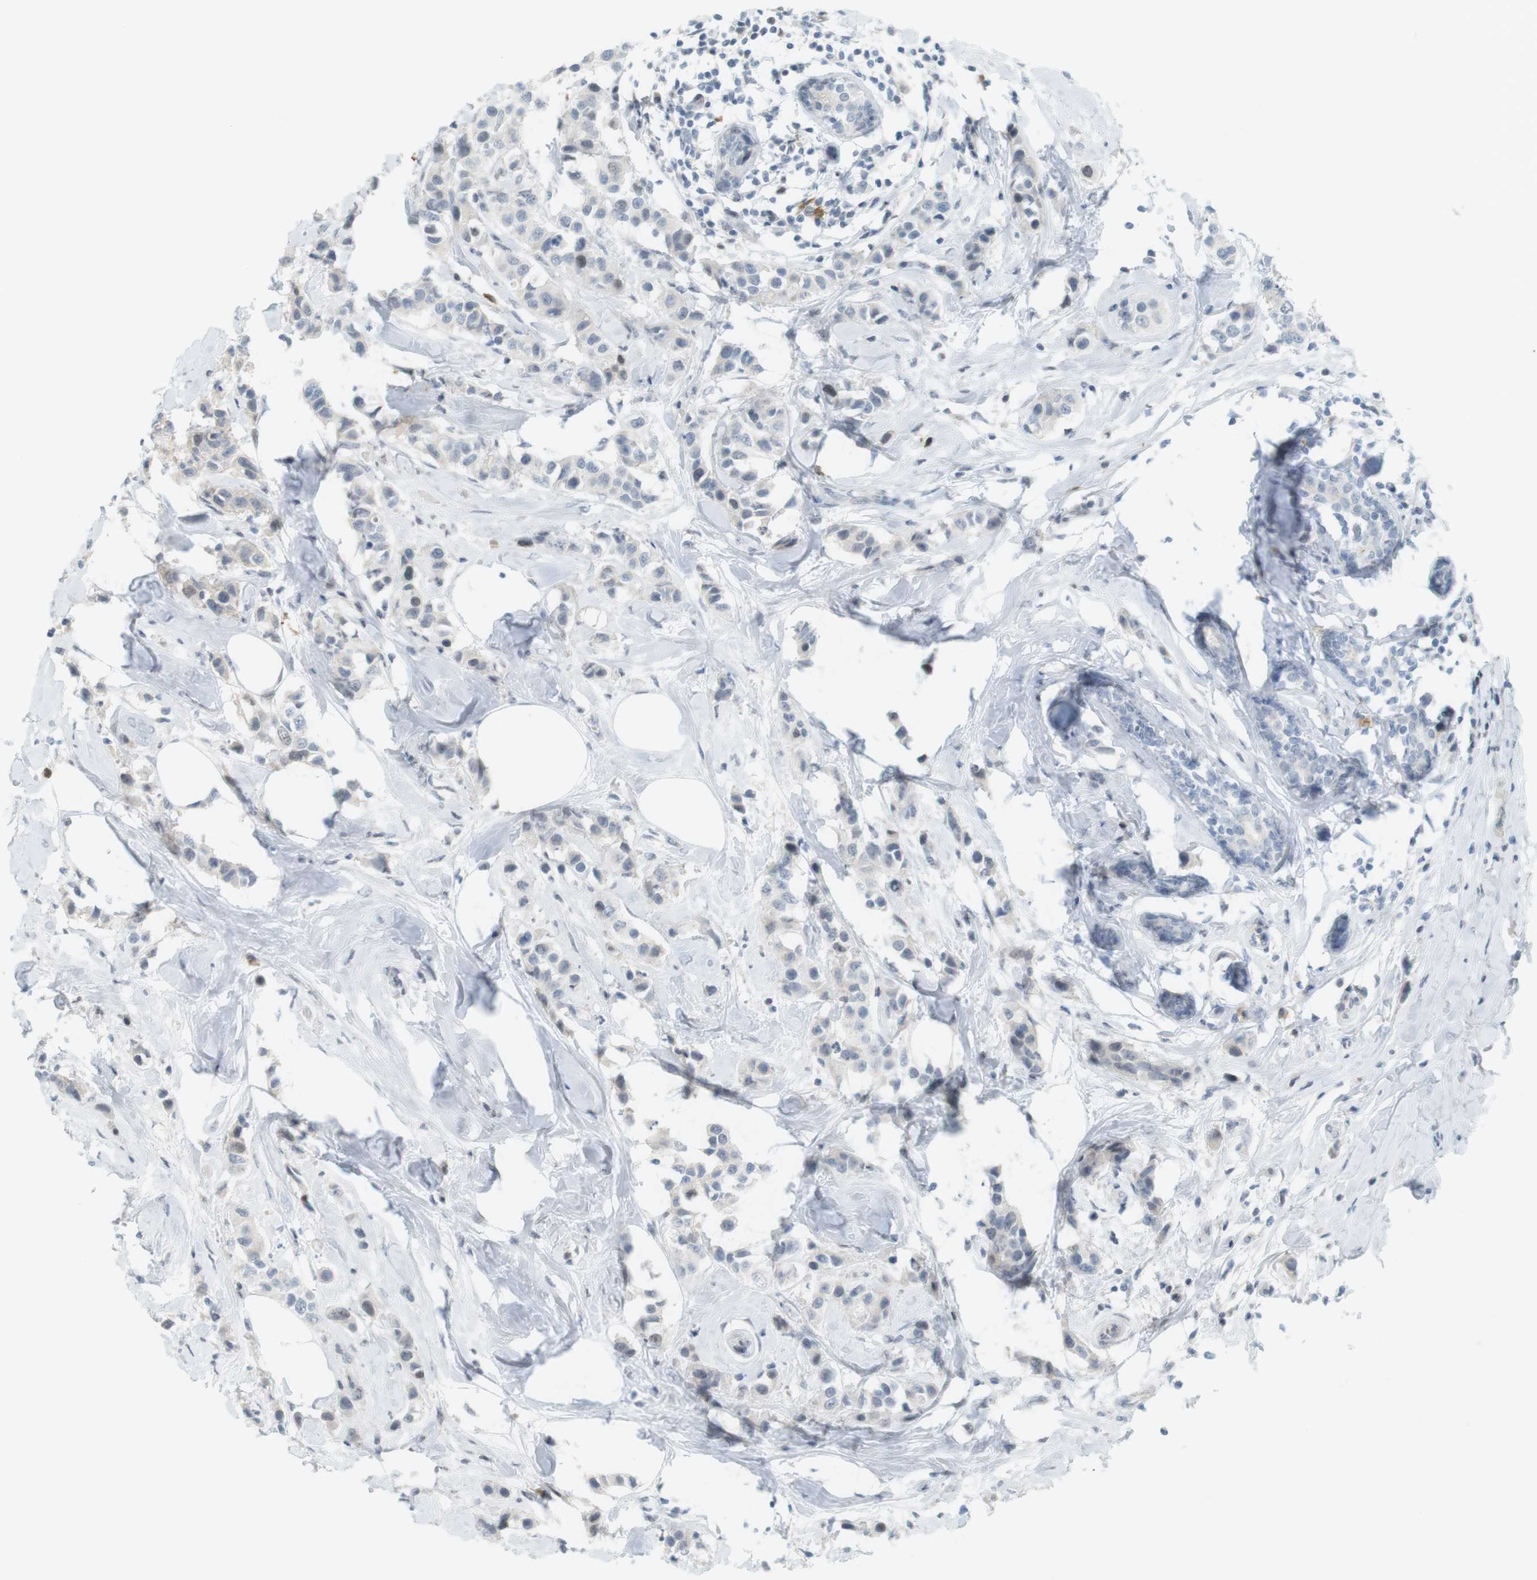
{"staining": {"intensity": "weak", "quantity": "<25%", "location": "nuclear"}, "tissue": "breast cancer", "cell_type": "Tumor cells", "image_type": "cancer", "snomed": [{"axis": "morphology", "description": "Normal tissue, NOS"}, {"axis": "morphology", "description": "Duct carcinoma"}, {"axis": "topography", "description": "Breast"}], "caption": "Tumor cells are negative for brown protein staining in breast cancer (infiltrating ductal carcinoma). Nuclei are stained in blue.", "gene": "DMC1", "patient": {"sex": "female", "age": 50}}